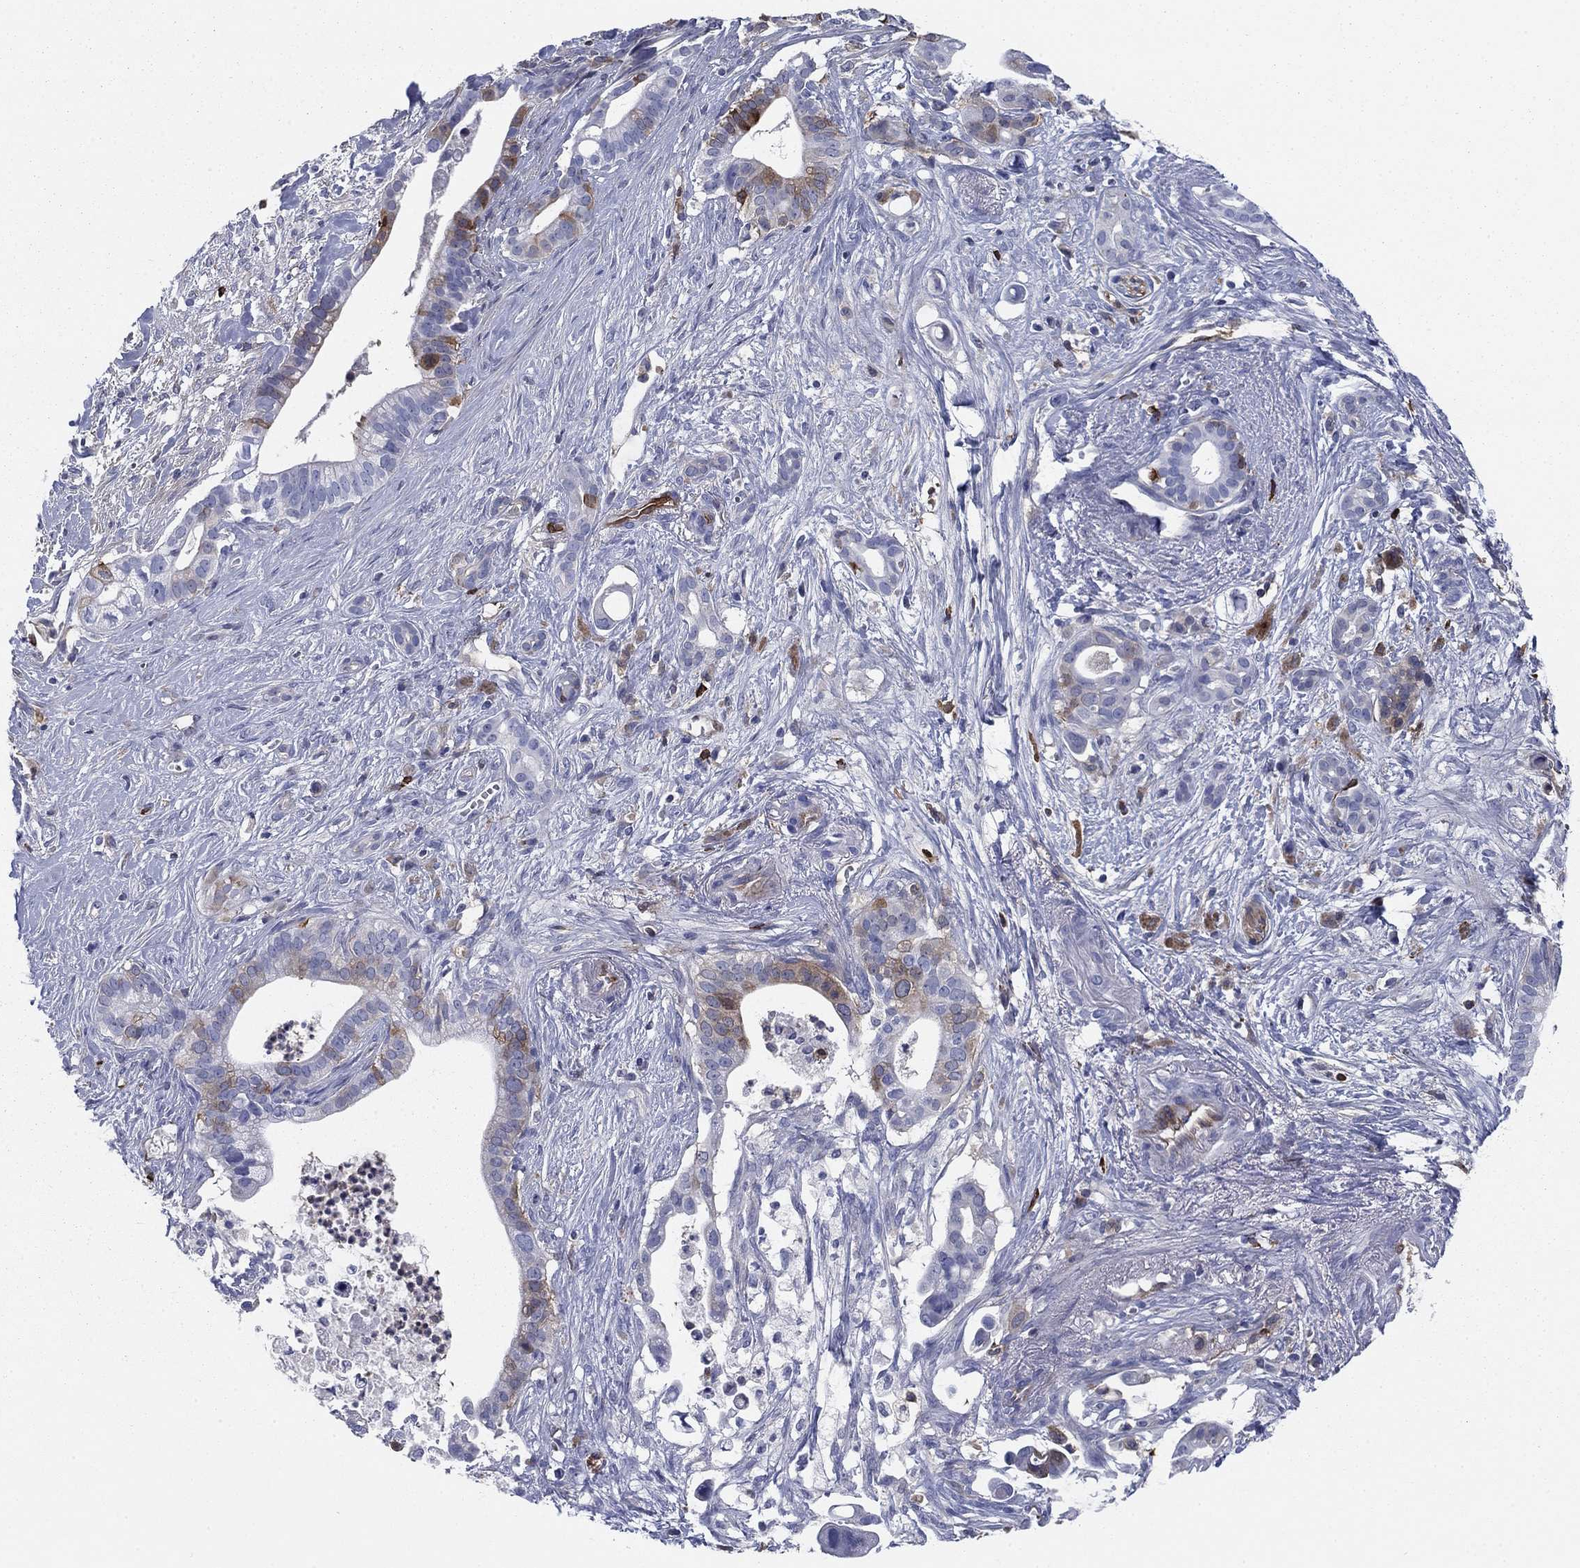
{"staining": {"intensity": "moderate", "quantity": "<25%", "location": "cytoplasmic/membranous"}, "tissue": "pancreatic cancer", "cell_type": "Tumor cells", "image_type": "cancer", "snomed": [{"axis": "morphology", "description": "Adenocarcinoma, NOS"}, {"axis": "topography", "description": "Pancreas"}], "caption": "Brown immunohistochemical staining in adenocarcinoma (pancreatic) reveals moderate cytoplasmic/membranous expression in approximately <25% of tumor cells.", "gene": "STMN1", "patient": {"sex": "male", "age": 61}}